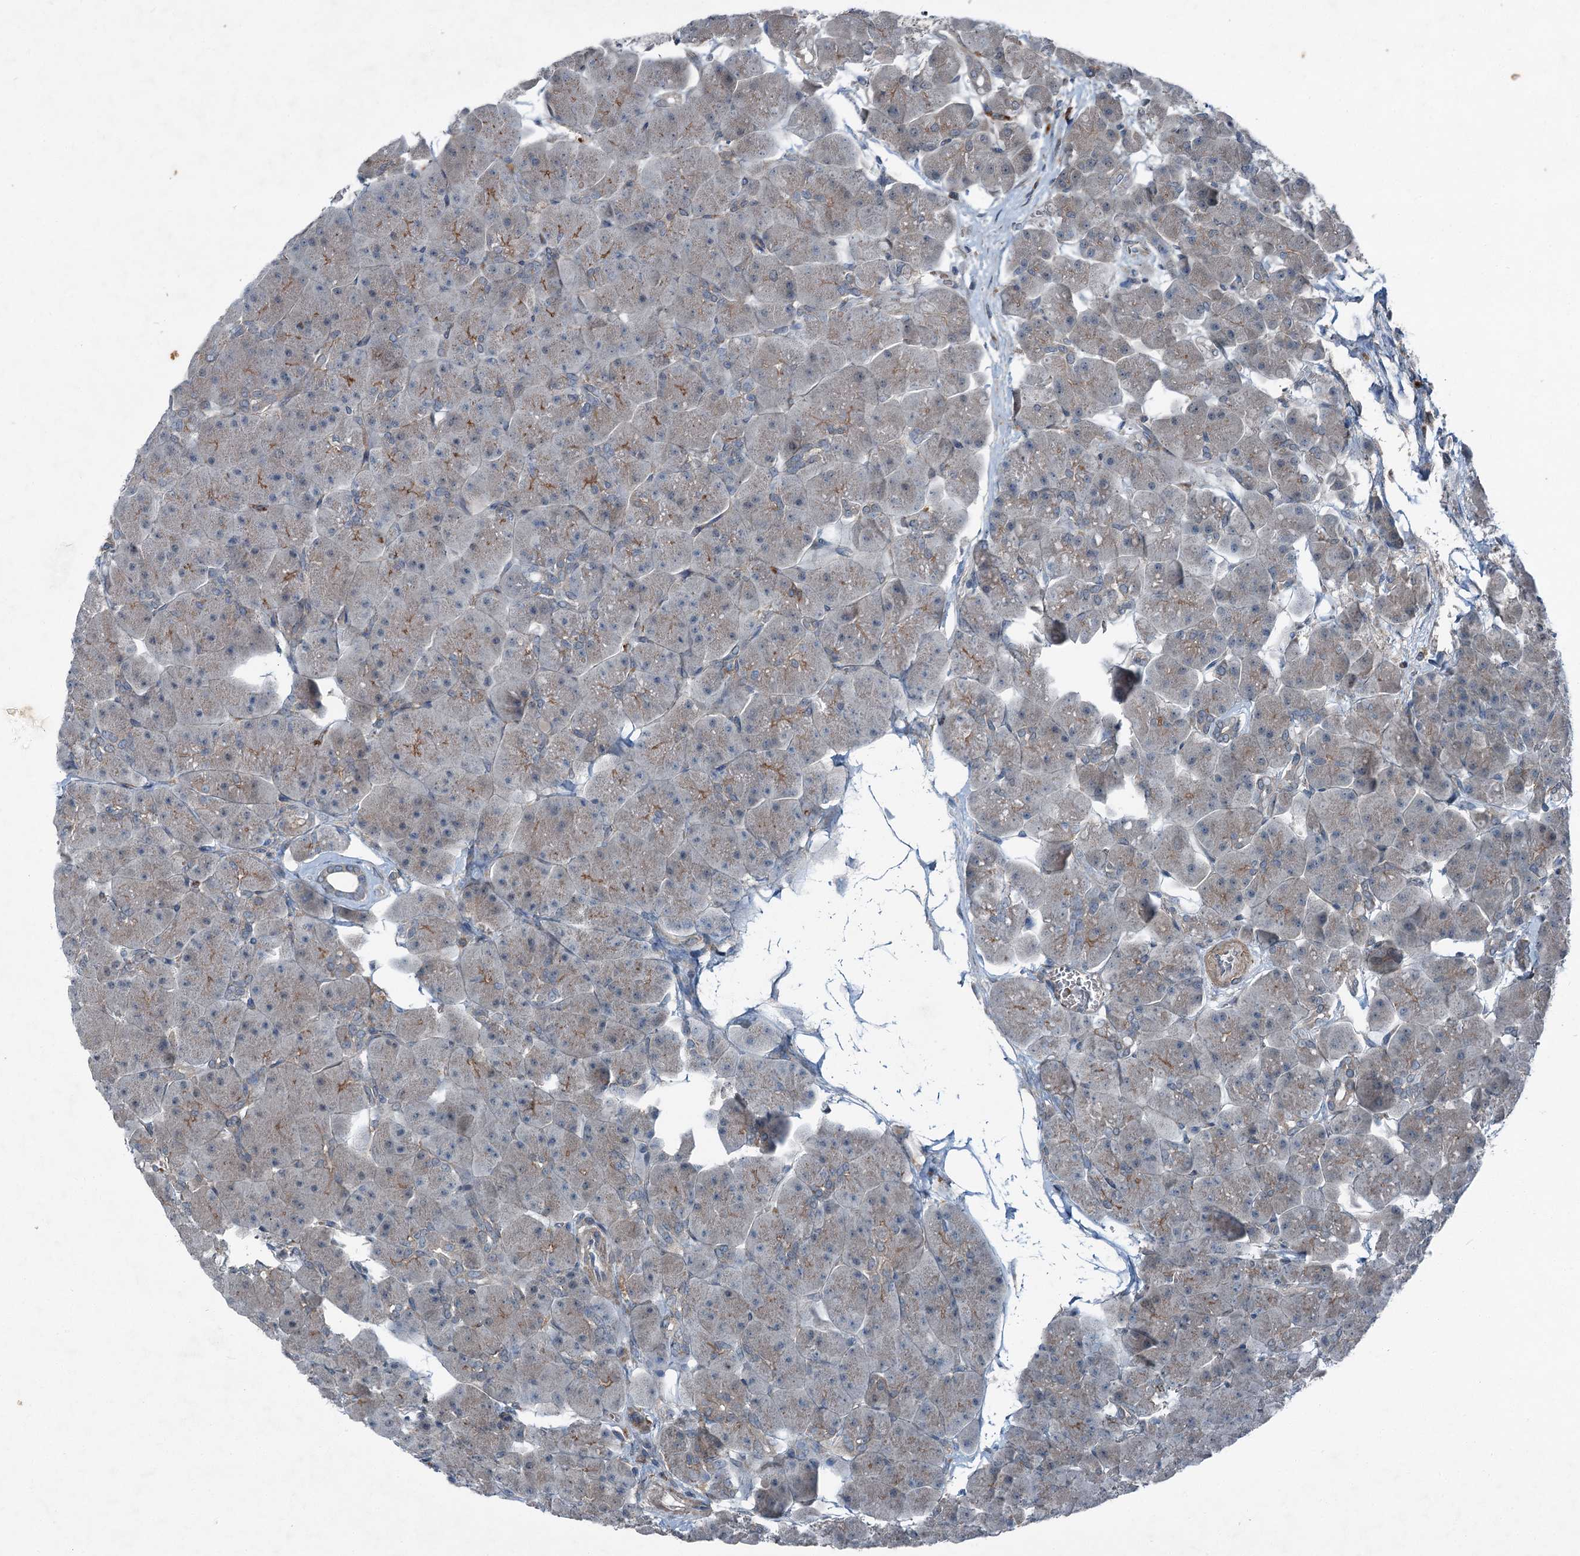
{"staining": {"intensity": "weak", "quantity": "25%-75%", "location": "cytoplasmic/membranous"}, "tissue": "pancreas", "cell_type": "Exocrine glandular cells", "image_type": "normal", "snomed": [{"axis": "morphology", "description": "Normal tissue, NOS"}, {"axis": "topography", "description": "Pancreas"}], "caption": "Immunohistochemistry (DAB (3,3'-diaminobenzidine)) staining of unremarkable human pancreas demonstrates weak cytoplasmic/membranous protein positivity in about 25%-75% of exocrine glandular cells.", "gene": "AXL", "patient": {"sex": "male", "age": 66}}